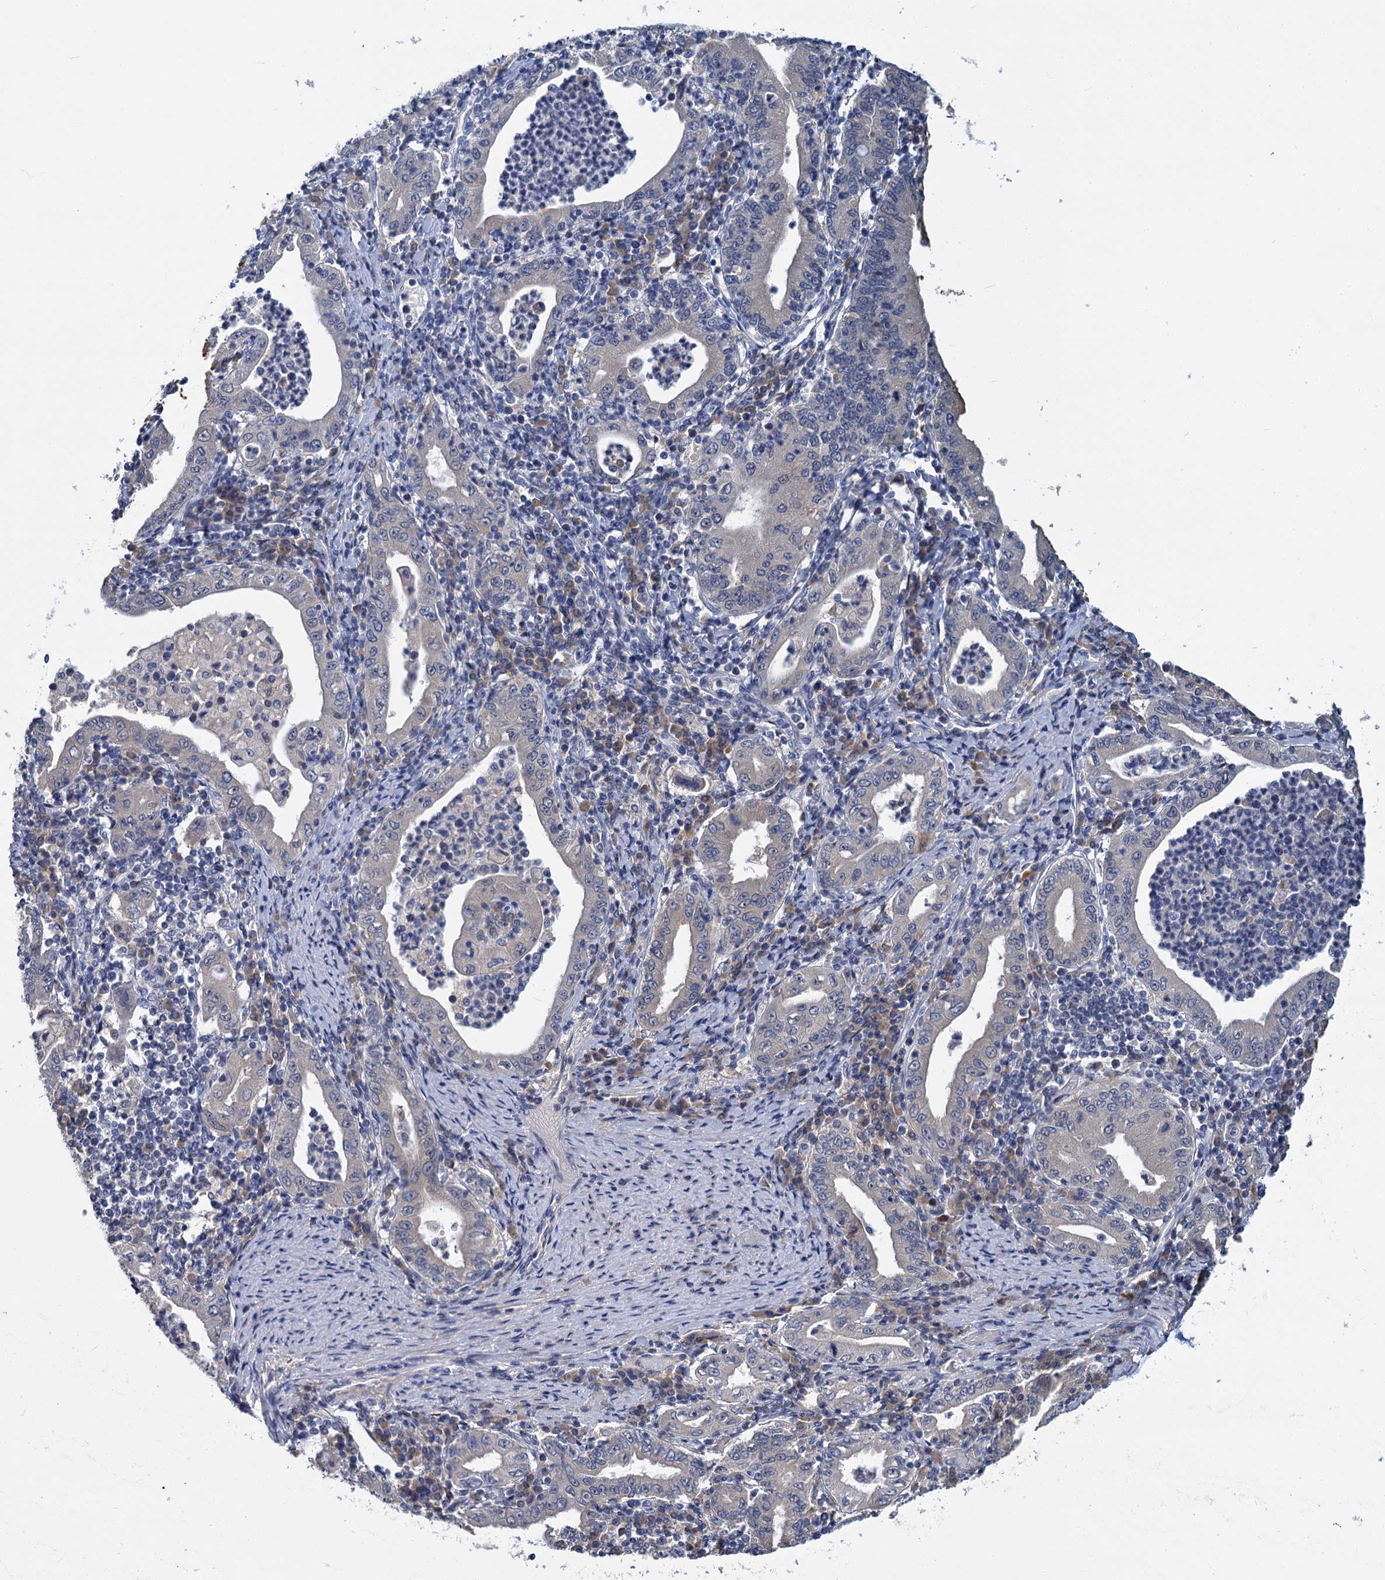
{"staining": {"intensity": "negative", "quantity": "none", "location": "none"}, "tissue": "stomach cancer", "cell_type": "Tumor cells", "image_type": "cancer", "snomed": [{"axis": "morphology", "description": "Normal tissue, NOS"}, {"axis": "morphology", "description": "Adenocarcinoma, NOS"}, {"axis": "topography", "description": "Esophagus"}, {"axis": "topography", "description": "Stomach, upper"}, {"axis": "topography", "description": "Peripheral nerve tissue"}], "caption": "This is an immunohistochemistry (IHC) histopathology image of stomach adenocarcinoma. There is no staining in tumor cells.", "gene": "ANKRD42", "patient": {"sex": "male", "age": 62}}